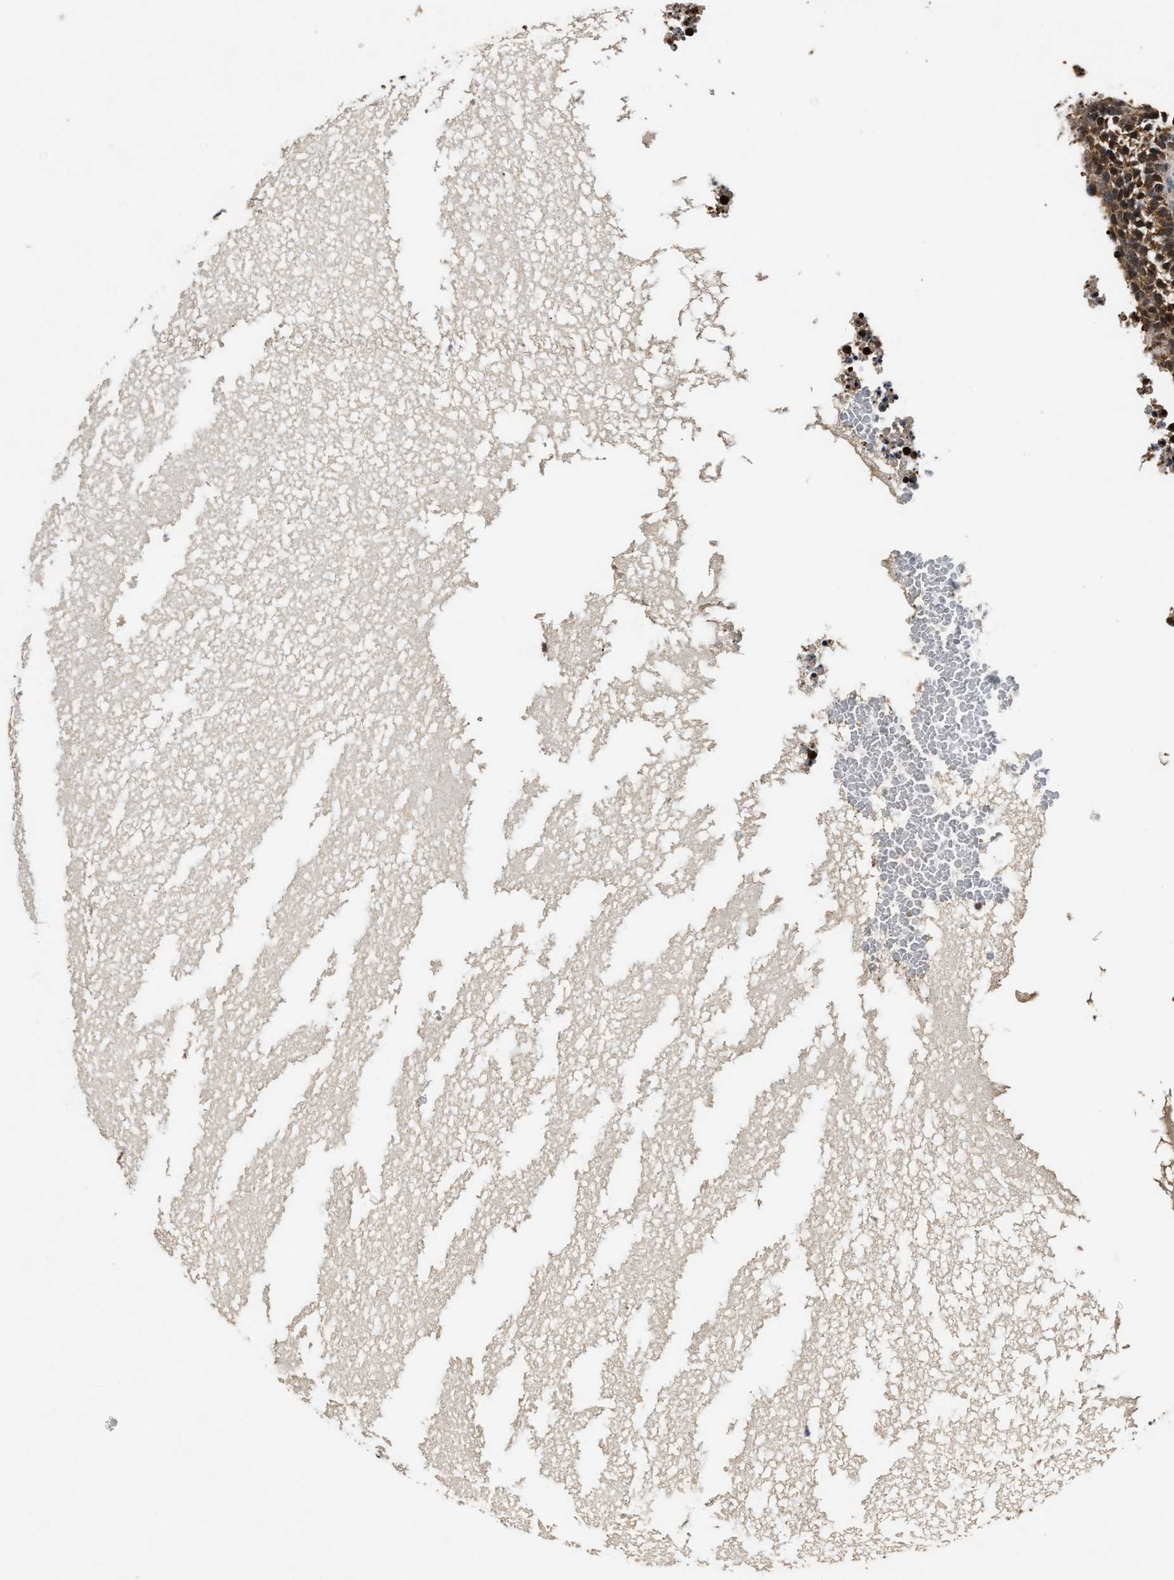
{"staining": {"intensity": "moderate", "quantity": ">75%", "location": "cytoplasmic/membranous"}, "tissue": "ovary", "cell_type": "Follicle cells", "image_type": "normal", "snomed": [{"axis": "morphology", "description": "Normal tissue, NOS"}, {"axis": "topography", "description": "Ovary"}], "caption": "This histopathology image reveals immunohistochemistry staining of unremarkable ovary, with medium moderate cytoplasmic/membranous expression in approximately >75% of follicle cells.", "gene": "ACAT2", "patient": {"sex": "female", "age": 35}}